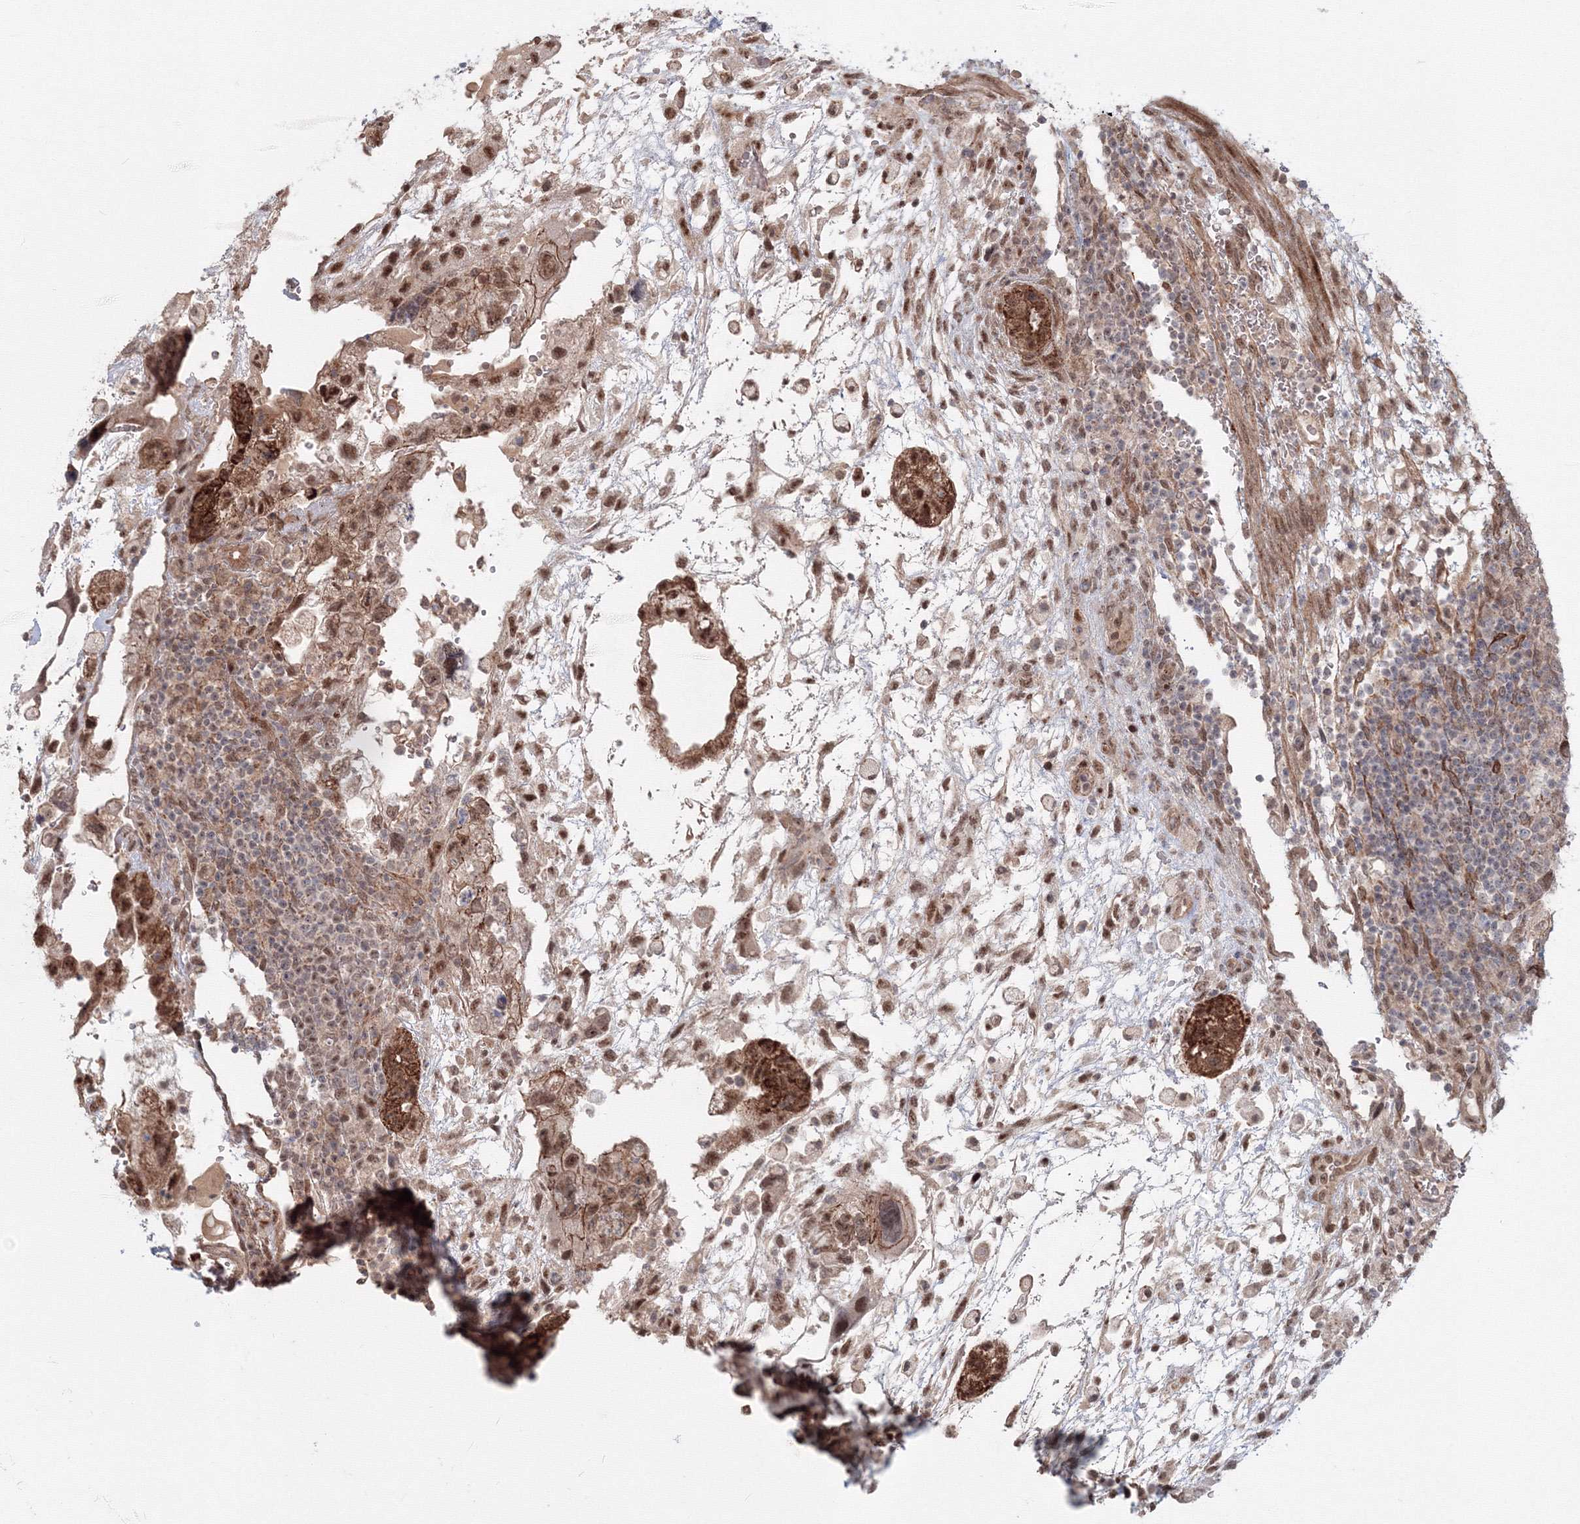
{"staining": {"intensity": "strong", "quantity": ">75%", "location": "cytoplasmic/membranous,nuclear"}, "tissue": "testis cancer", "cell_type": "Tumor cells", "image_type": "cancer", "snomed": [{"axis": "morphology", "description": "Carcinoma, Embryonal, NOS"}, {"axis": "topography", "description": "Testis"}], "caption": "High-magnification brightfield microscopy of embryonal carcinoma (testis) stained with DAB (3,3'-diaminobenzidine) (brown) and counterstained with hematoxylin (blue). tumor cells exhibit strong cytoplasmic/membranous and nuclear staining is identified in about>75% of cells.", "gene": "SH3PXD2A", "patient": {"sex": "male", "age": 36}}